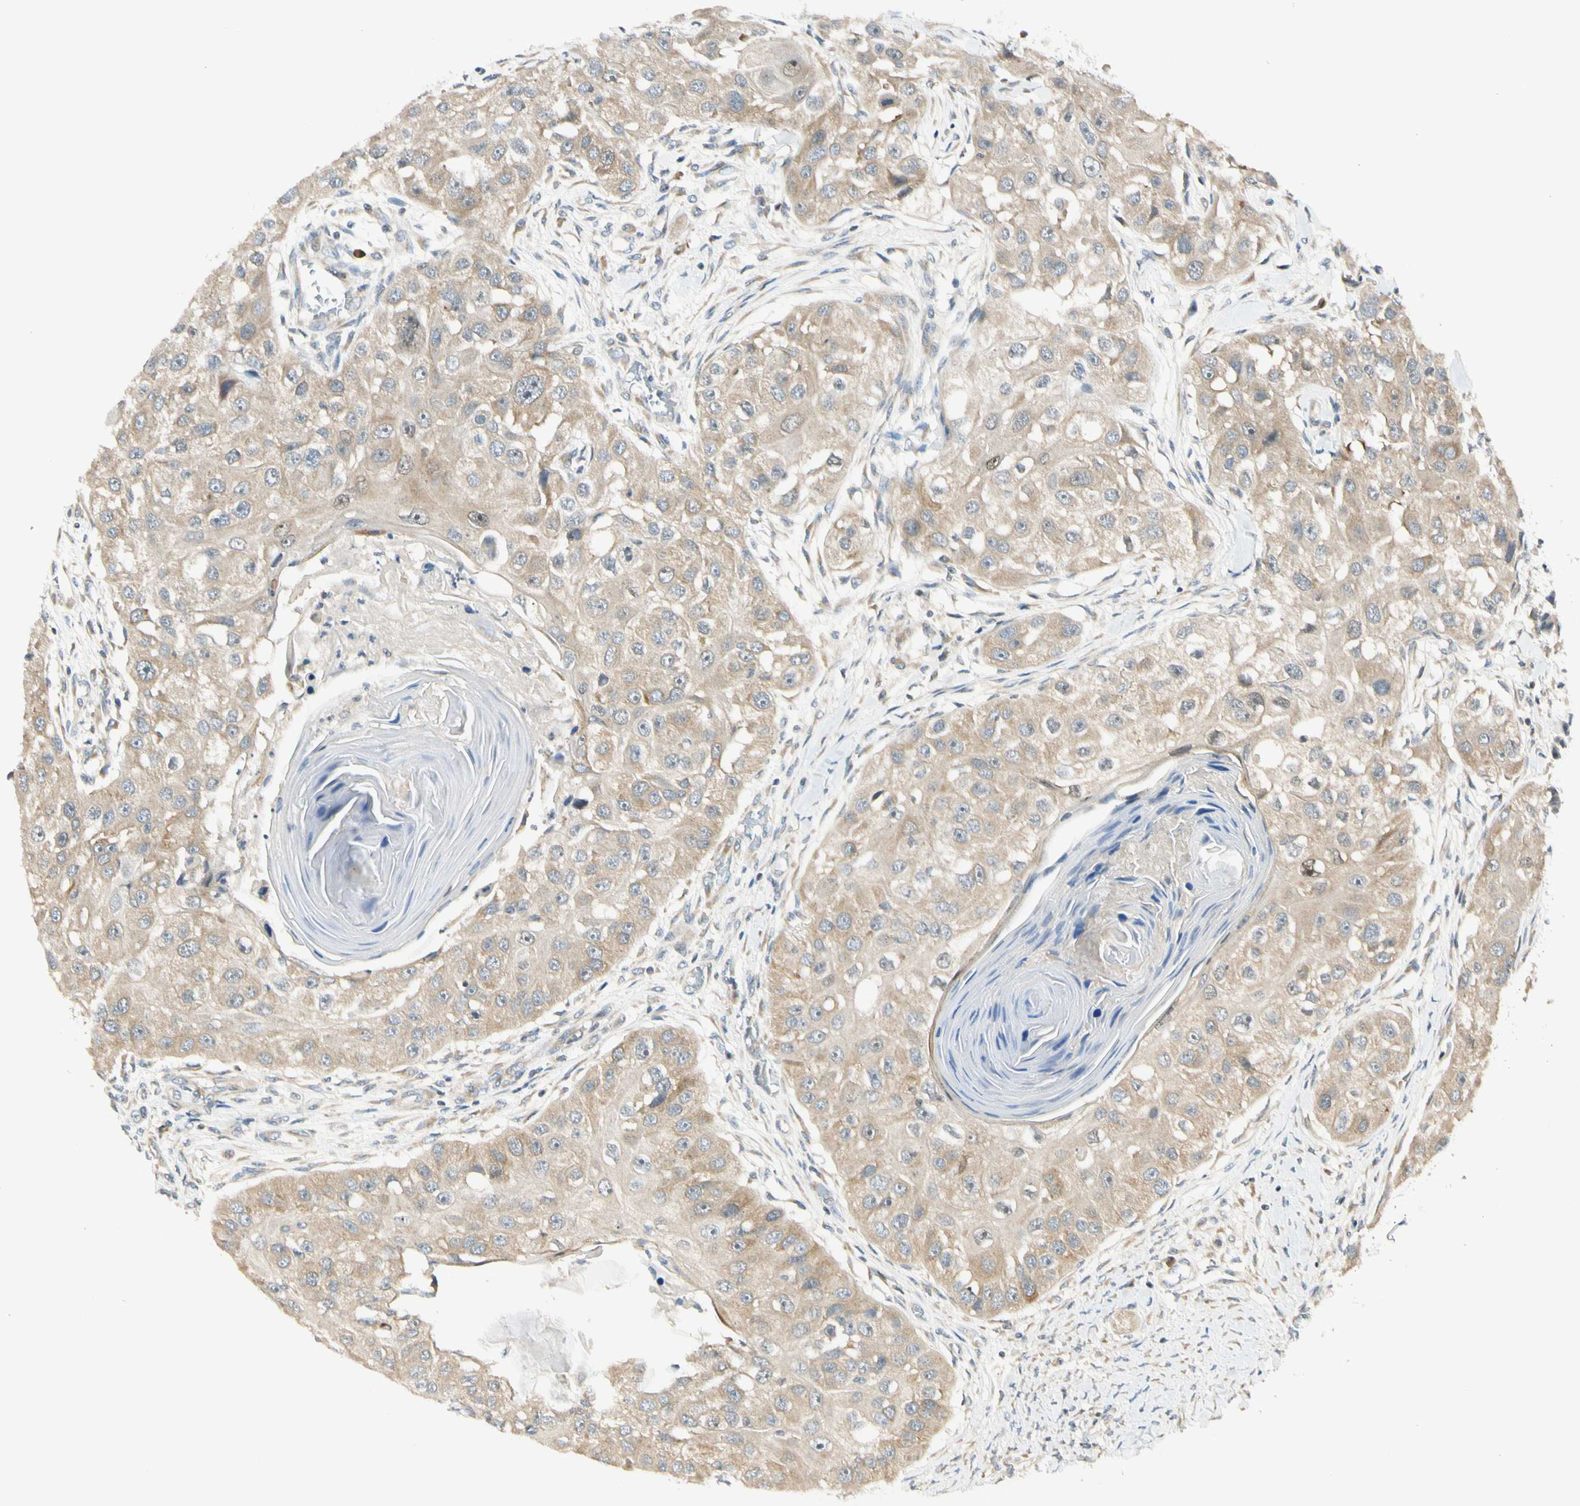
{"staining": {"intensity": "moderate", "quantity": ">75%", "location": "cytoplasmic/membranous"}, "tissue": "head and neck cancer", "cell_type": "Tumor cells", "image_type": "cancer", "snomed": [{"axis": "morphology", "description": "Normal tissue, NOS"}, {"axis": "morphology", "description": "Squamous cell carcinoma, NOS"}, {"axis": "topography", "description": "Skeletal muscle"}, {"axis": "topography", "description": "Head-Neck"}], "caption": "Protein analysis of squamous cell carcinoma (head and neck) tissue reveals moderate cytoplasmic/membranous positivity in about >75% of tumor cells. The staining is performed using DAB brown chromogen to label protein expression. The nuclei are counter-stained blue using hematoxylin.", "gene": "RPS6KB2", "patient": {"sex": "male", "age": 51}}